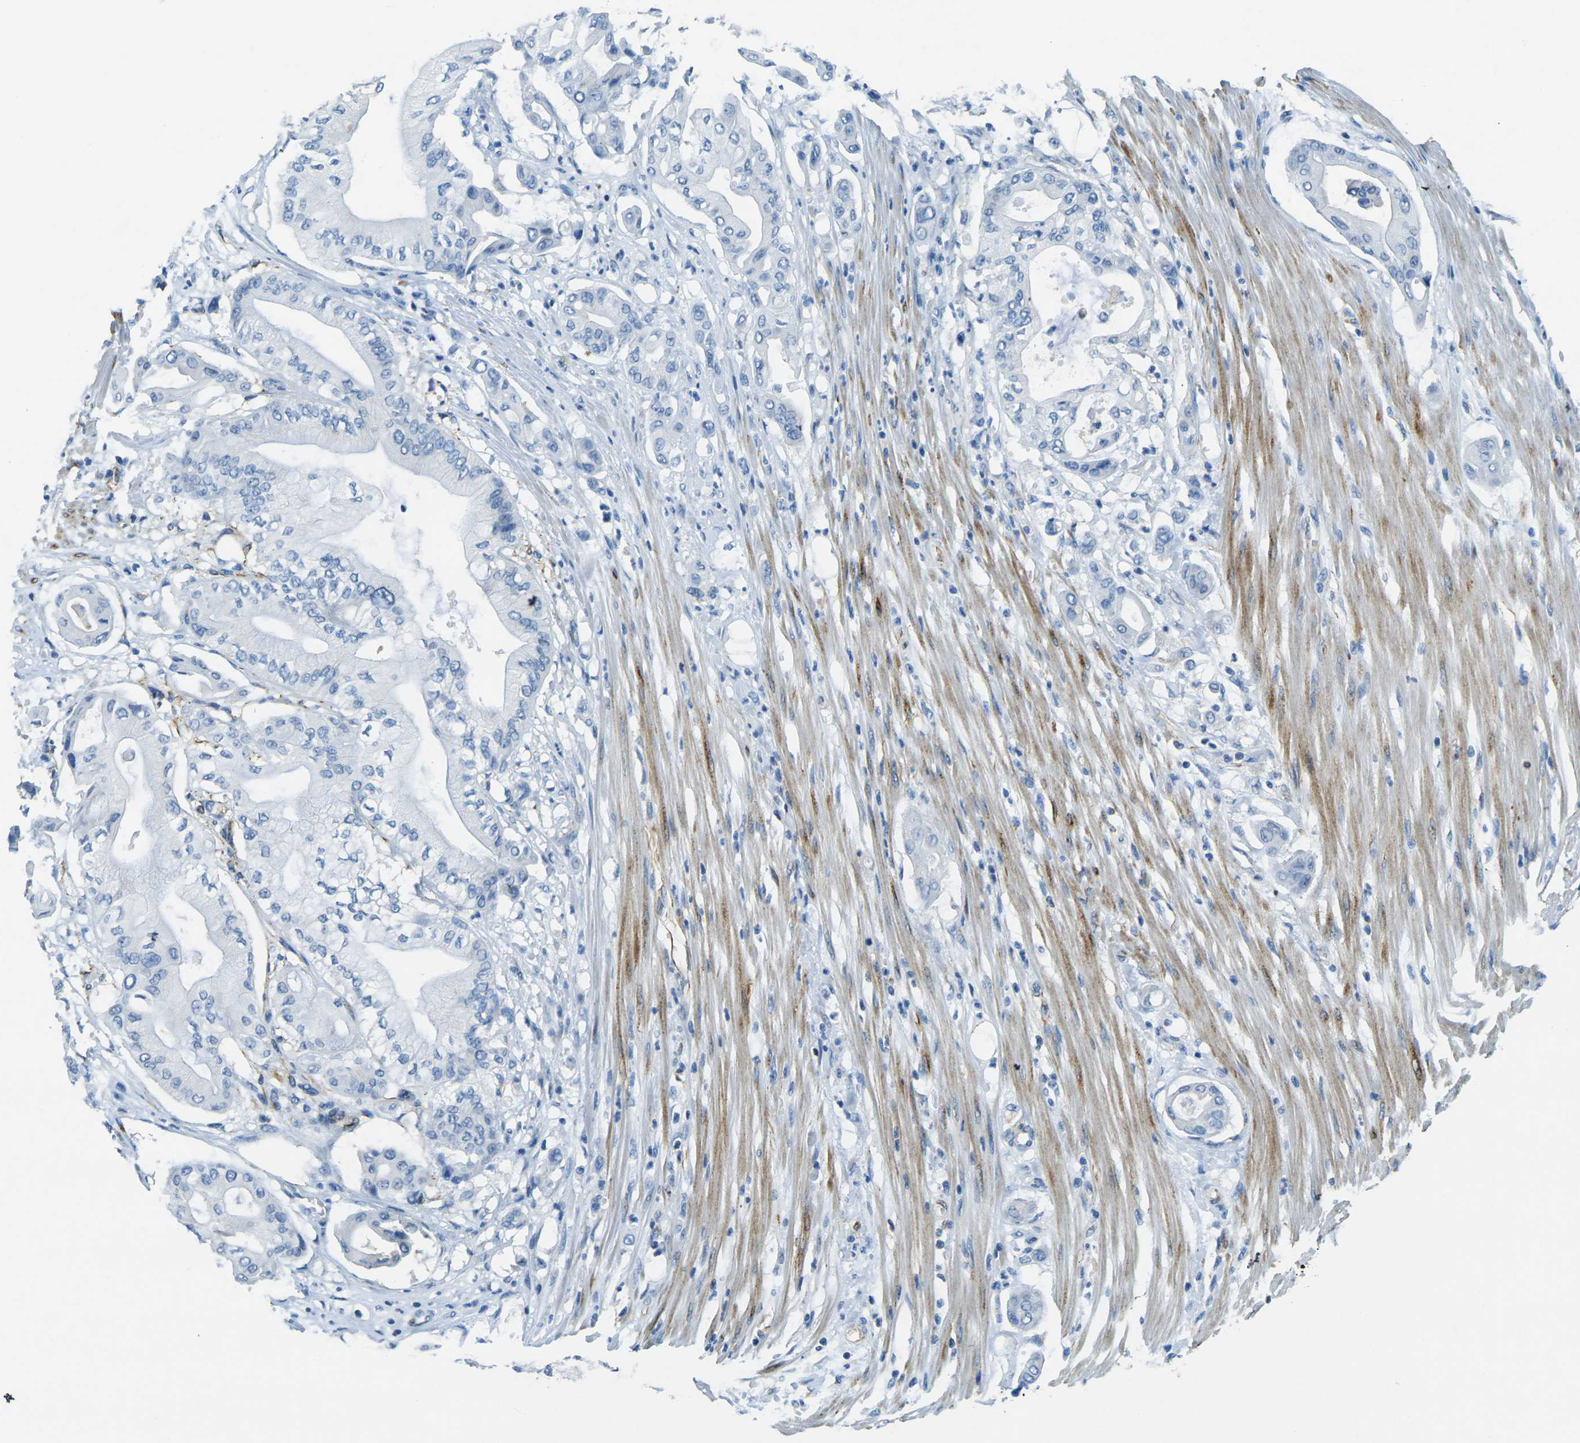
{"staining": {"intensity": "negative", "quantity": "none", "location": "none"}, "tissue": "pancreatic cancer", "cell_type": "Tumor cells", "image_type": "cancer", "snomed": [{"axis": "morphology", "description": "Adenocarcinoma, NOS"}, {"axis": "morphology", "description": "Adenocarcinoma, metastatic, NOS"}, {"axis": "topography", "description": "Lymph node"}, {"axis": "topography", "description": "Pancreas"}, {"axis": "topography", "description": "Duodenum"}], "caption": "This image is of pancreatic cancer (metastatic adenocarcinoma) stained with IHC to label a protein in brown with the nuclei are counter-stained blue. There is no expression in tumor cells.", "gene": "SORT1", "patient": {"sex": "female", "age": 64}}